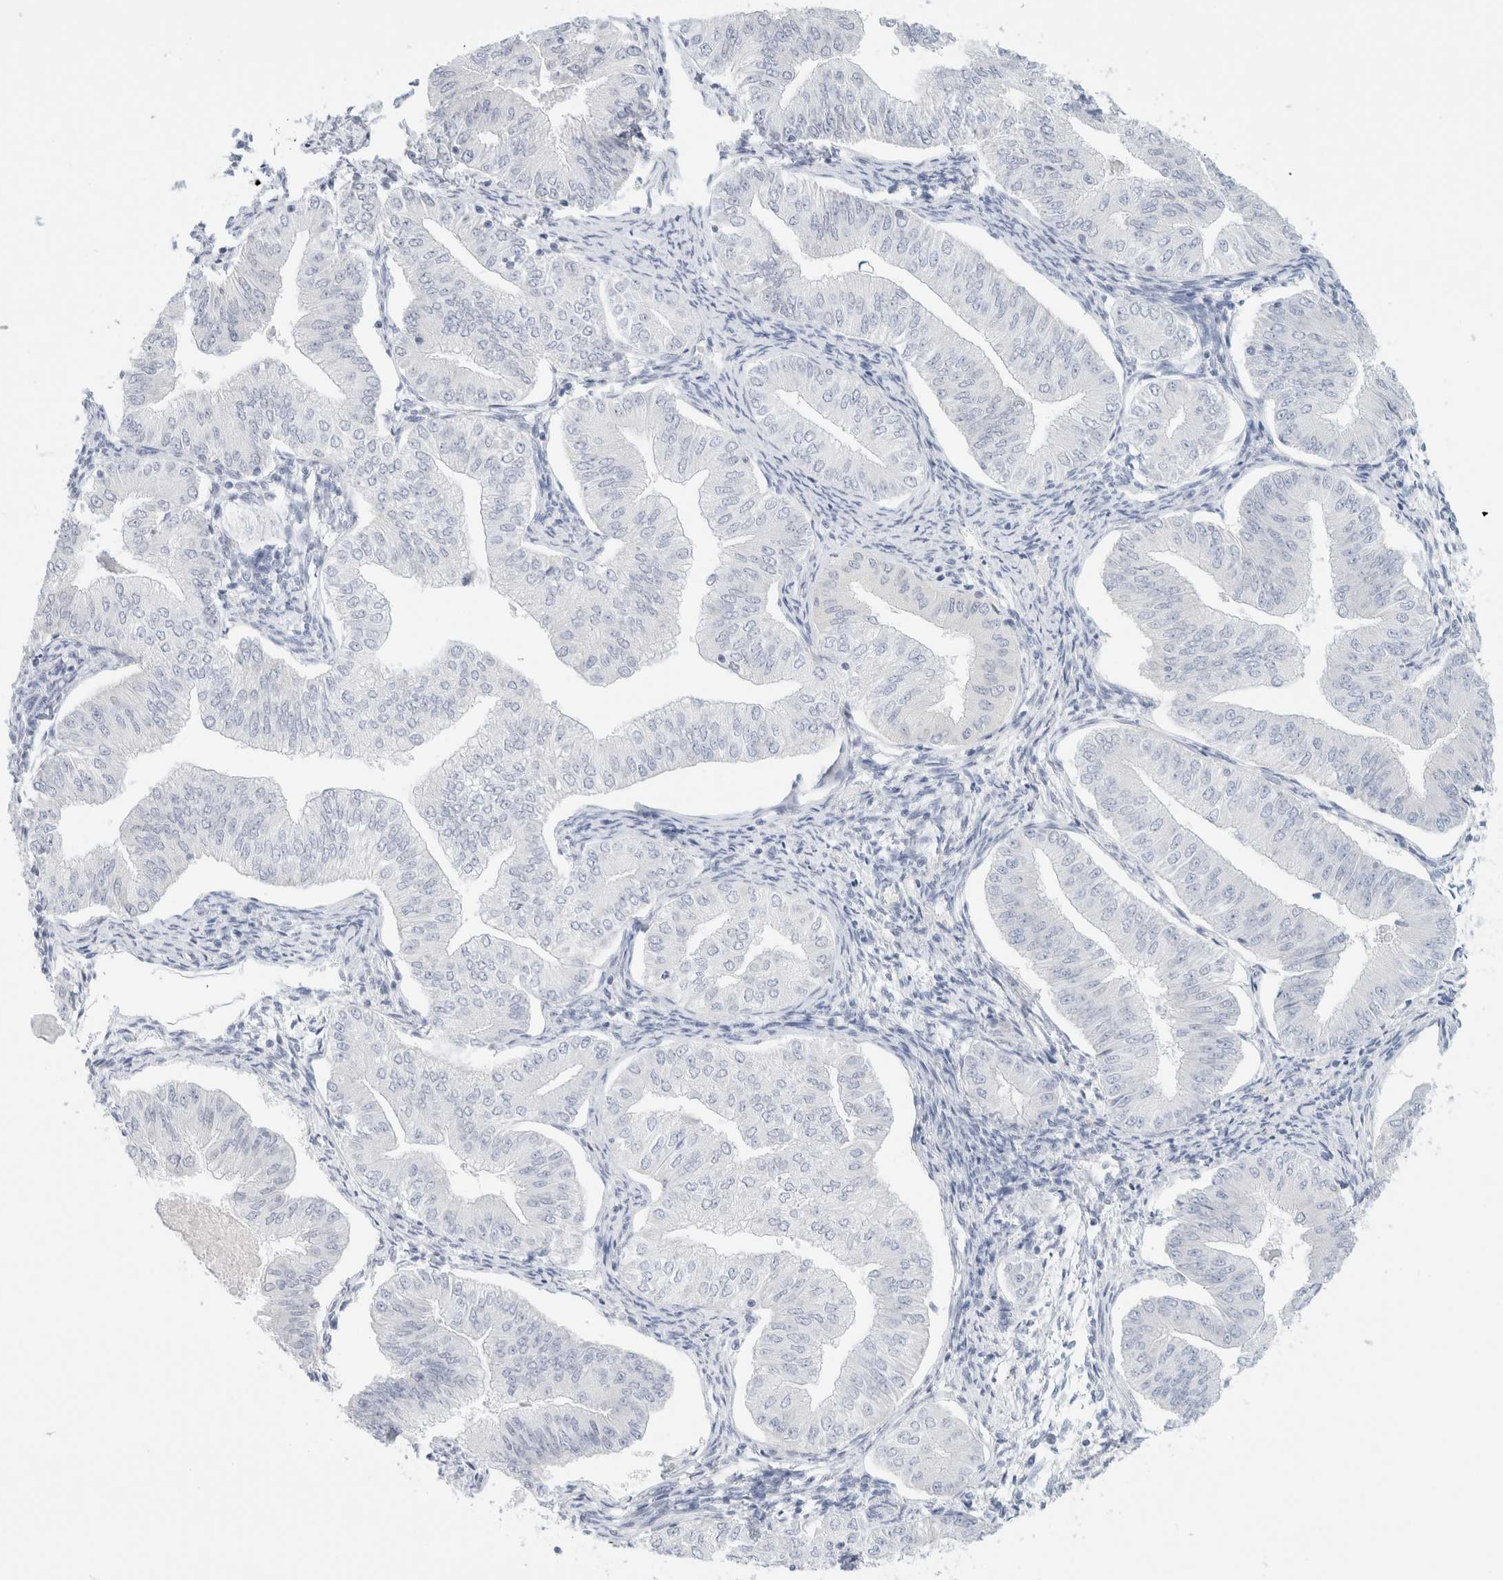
{"staining": {"intensity": "negative", "quantity": "none", "location": "none"}, "tissue": "endometrial cancer", "cell_type": "Tumor cells", "image_type": "cancer", "snomed": [{"axis": "morphology", "description": "Normal tissue, NOS"}, {"axis": "morphology", "description": "Adenocarcinoma, NOS"}, {"axis": "topography", "description": "Endometrium"}], "caption": "Immunohistochemistry (IHC) histopathology image of endometrial cancer (adenocarcinoma) stained for a protein (brown), which displays no staining in tumor cells.", "gene": "HEXD", "patient": {"sex": "female", "age": 53}}